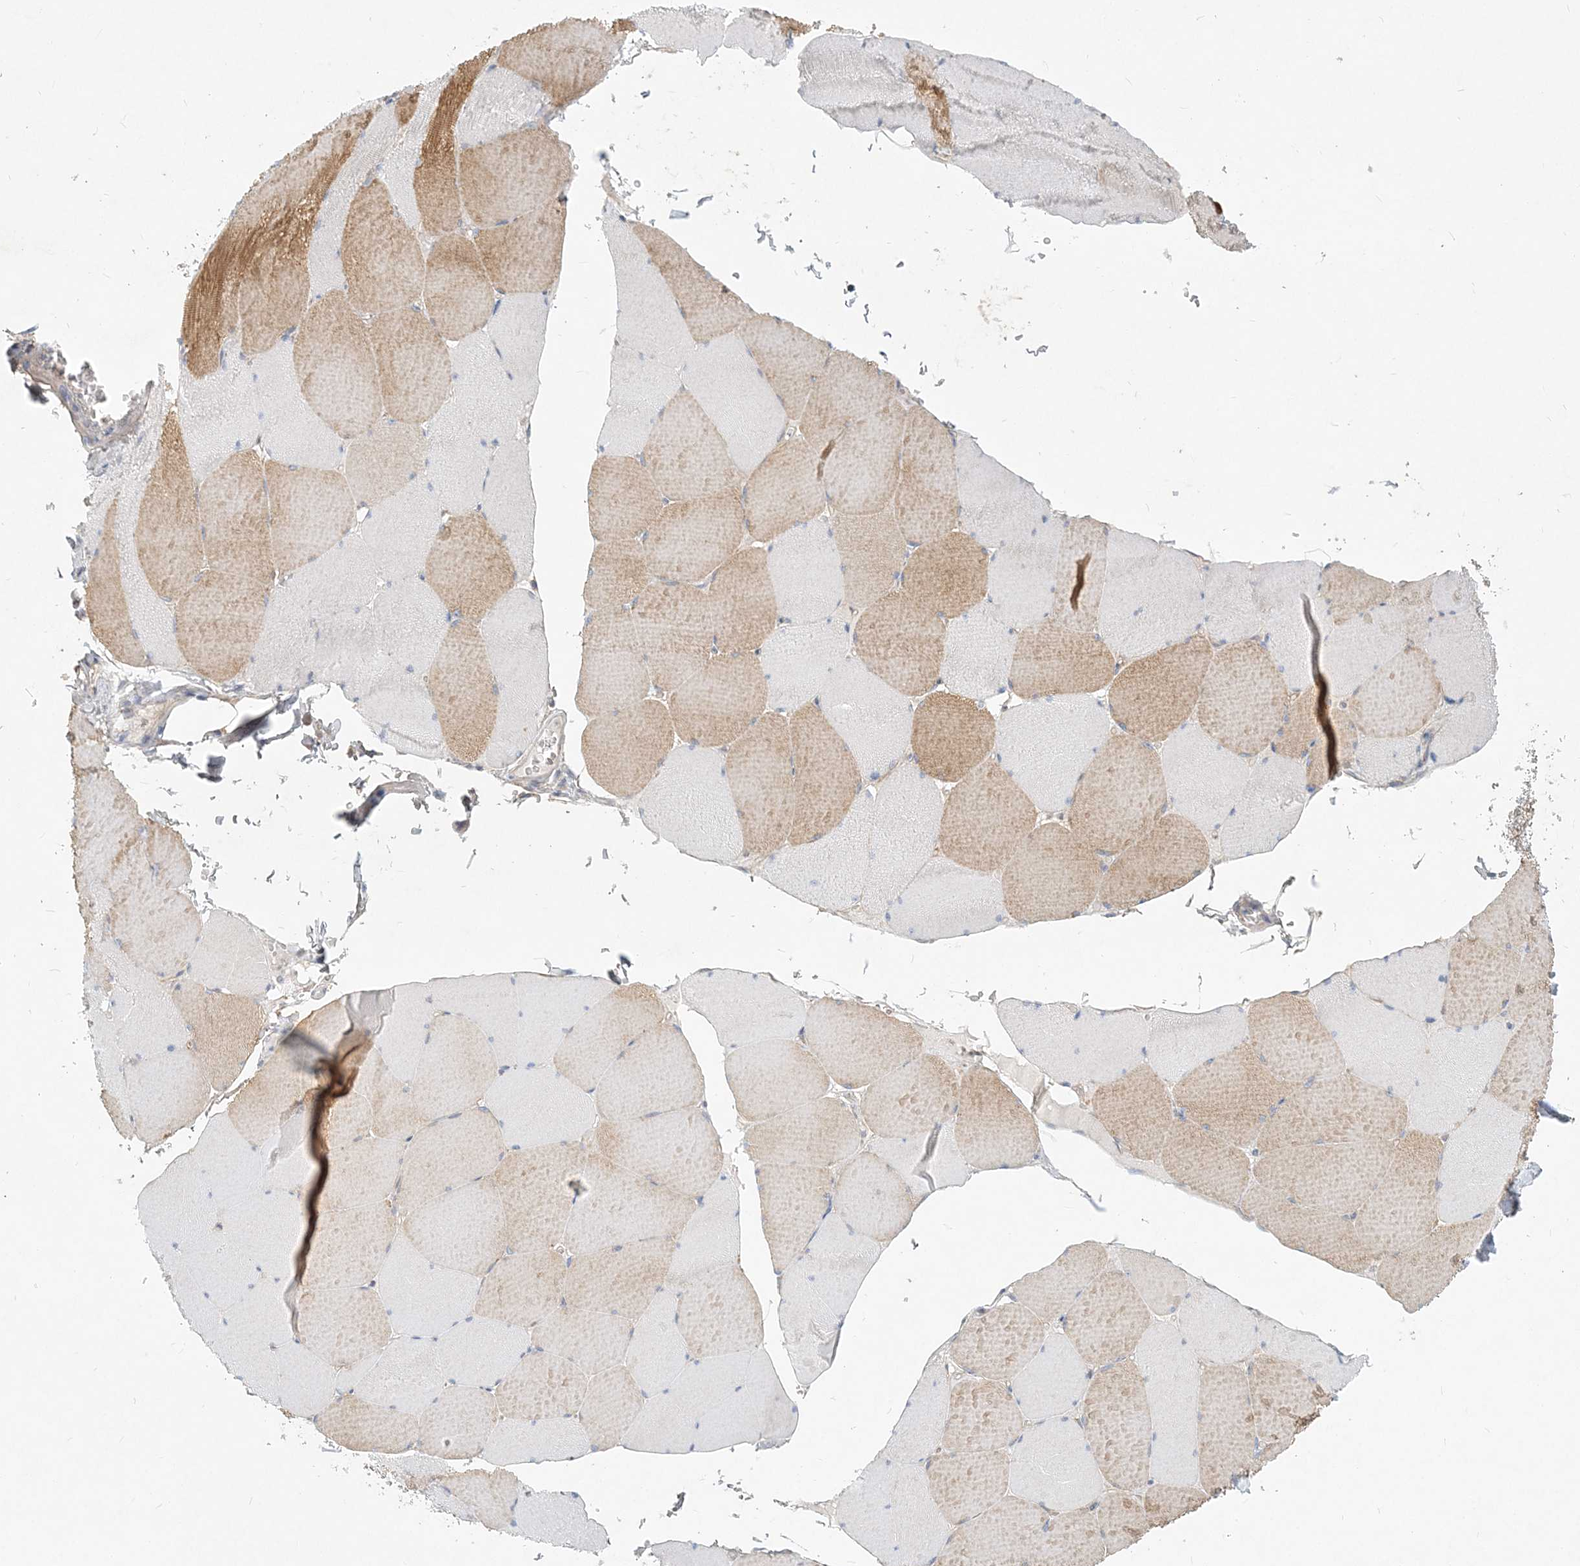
{"staining": {"intensity": "moderate", "quantity": "25%-75%", "location": "cytoplasmic/membranous"}, "tissue": "skeletal muscle", "cell_type": "Myocytes", "image_type": "normal", "snomed": [{"axis": "morphology", "description": "Normal tissue, NOS"}, {"axis": "topography", "description": "Skeletal muscle"}, {"axis": "topography", "description": "Head-Neck"}], "caption": "IHC of normal skeletal muscle exhibits medium levels of moderate cytoplasmic/membranous expression in about 25%-75% of myocytes.", "gene": "GMPPA", "patient": {"sex": "male", "age": 66}}